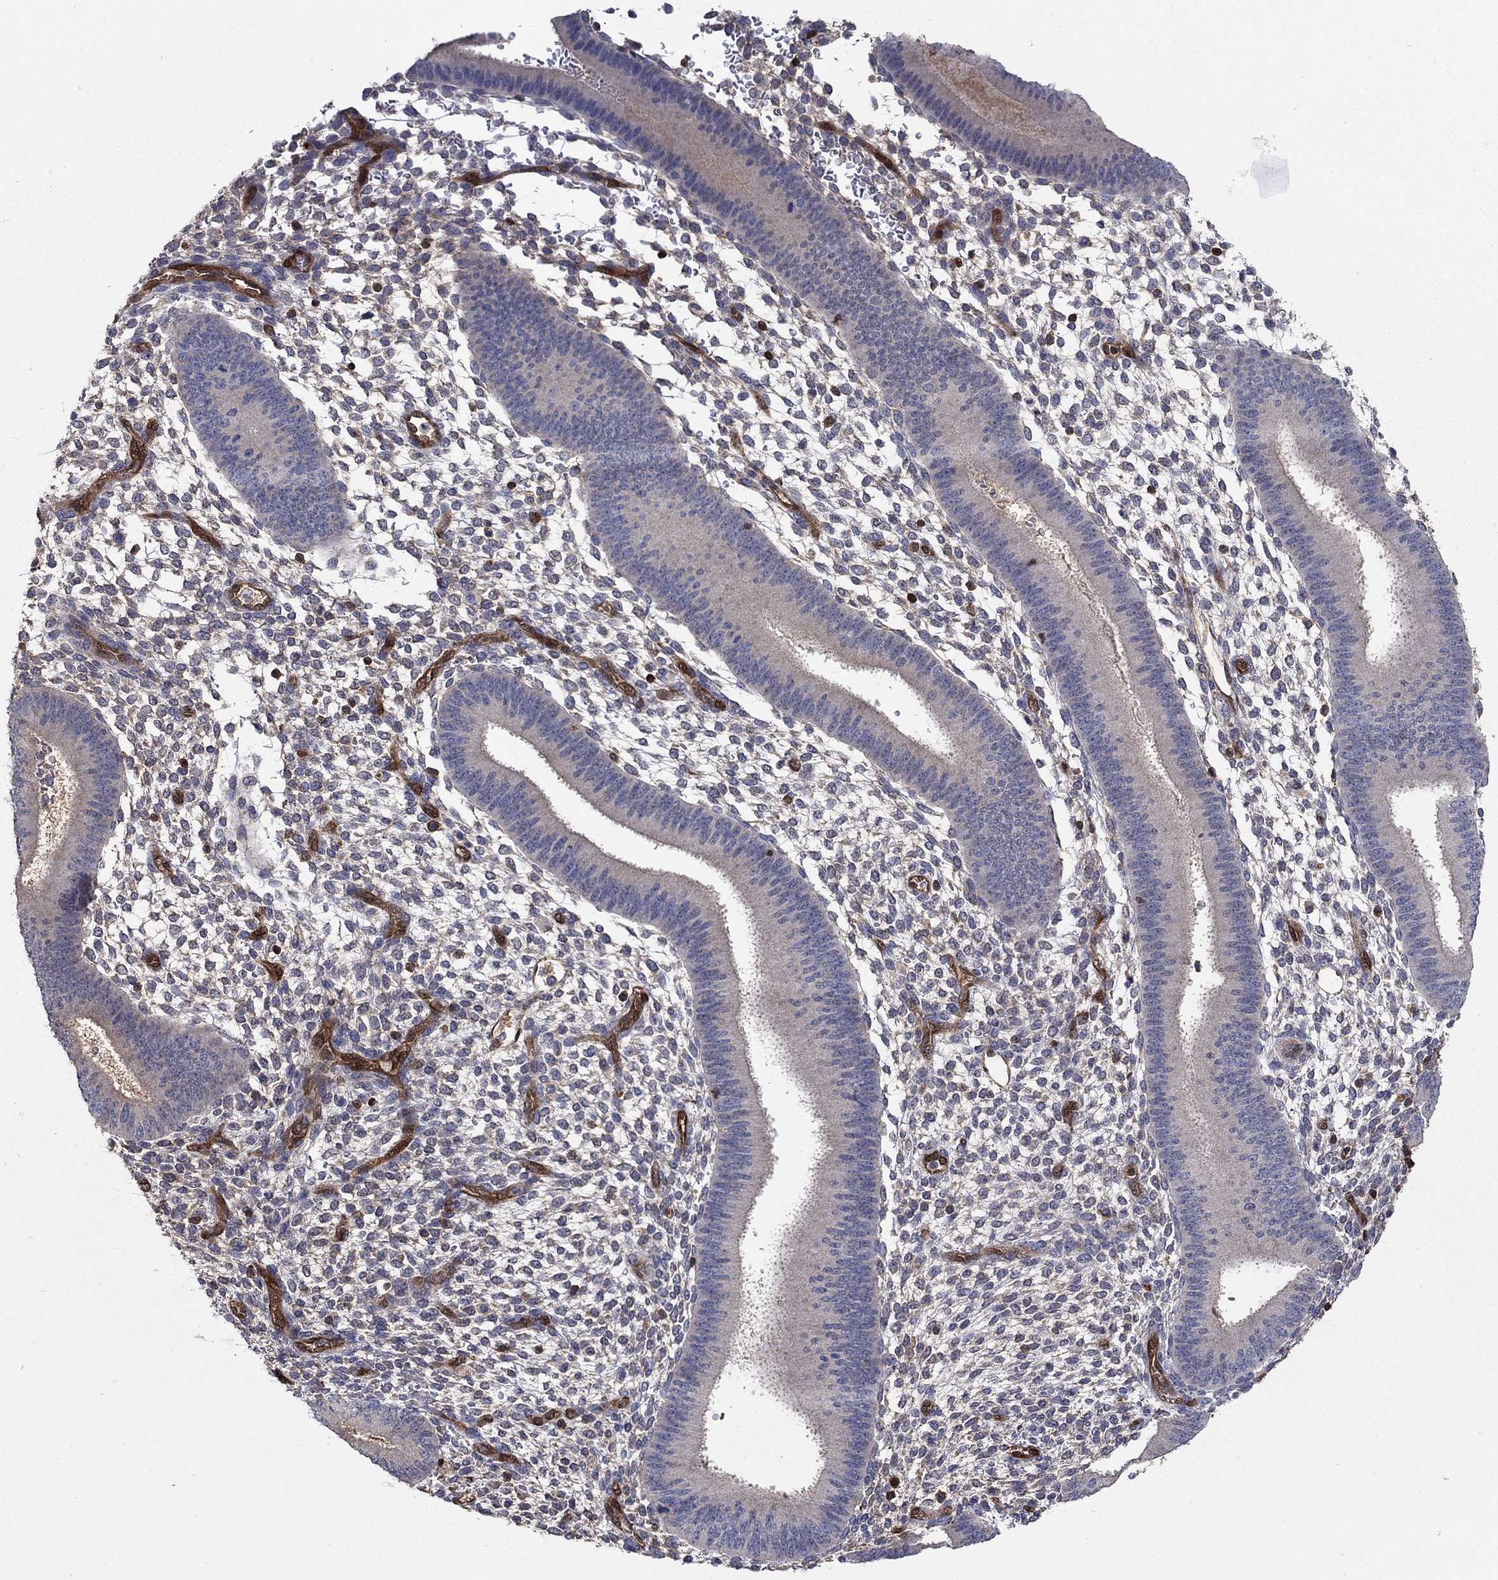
{"staining": {"intensity": "negative", "quantity": "none", "location": "none"}, "tissue": "endometrium", "cell_type": "Cells in endometrial stroma", "image_type": "normal", "snomed": [{"axis": "morphology", "description": "Normal tissue, NOS"}, {"axis": "topography", "description": "Endometrium"}], "caption": "Cells in endometrial stroma show no significant protein staining in benign endometrium. Nuclei are stained in blue.", "gene": "AGFG2", "patient": {"sex": "female", "age": 39}}